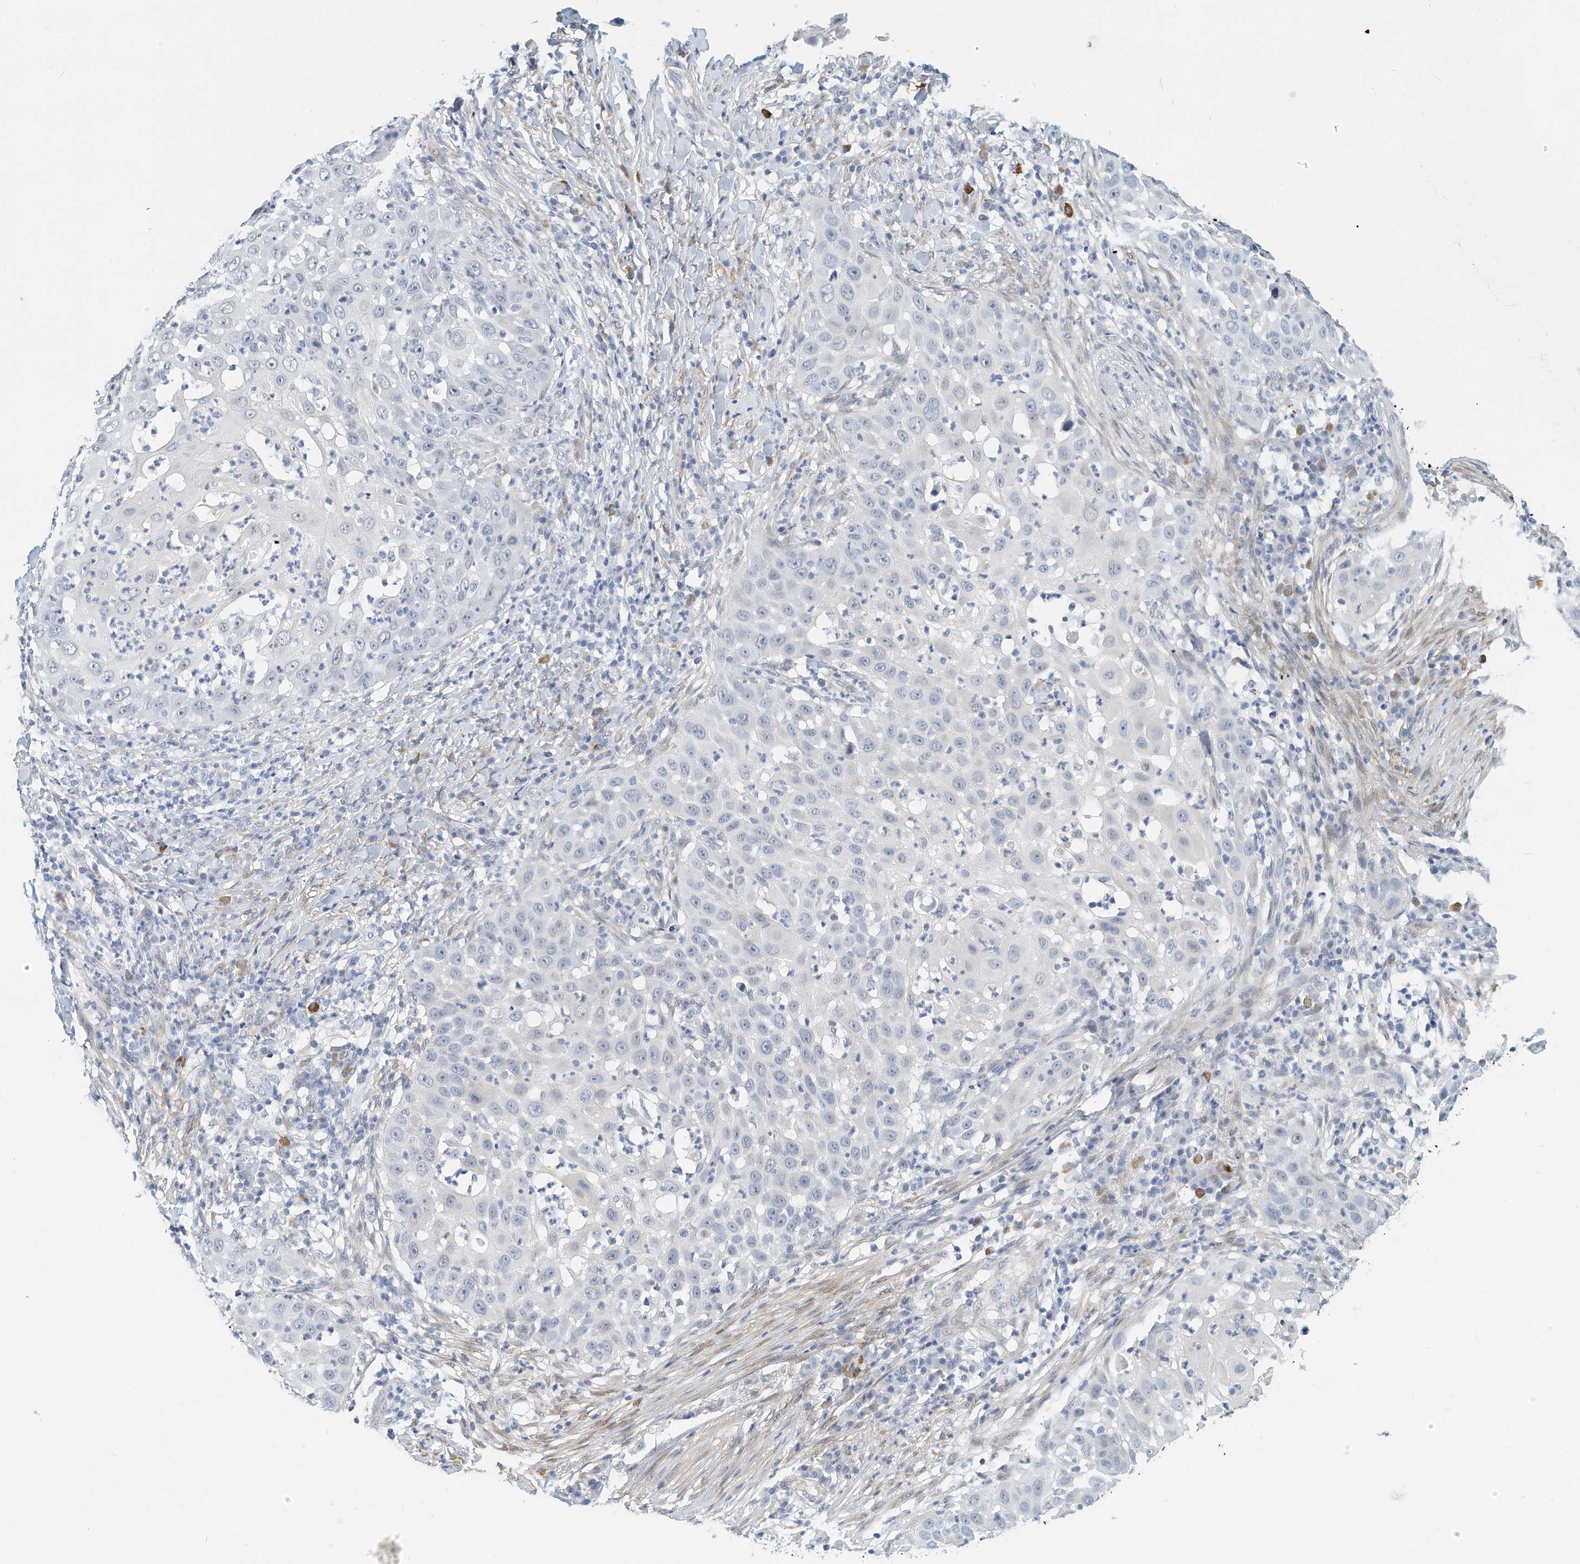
{"staining": {"intensity": "negative", "quantity": "none", "location": "none"}, "tissue": "skin cancer", "cell_type": "Tumor cells", "image_type": "cancer", "snomed": [{"axis": "morphology", "description": "Squamous cell carcinoma, NOS"}, {"axis": "topography", "description": "Skin"}], "caption": "IHC of human squamous cell carcinoma (skin) reveals no expression in tumor cells. Nuclei are stained in blue.", "gene": "ARHGAP28", "patient": {"sex": "female", "age": 44}}